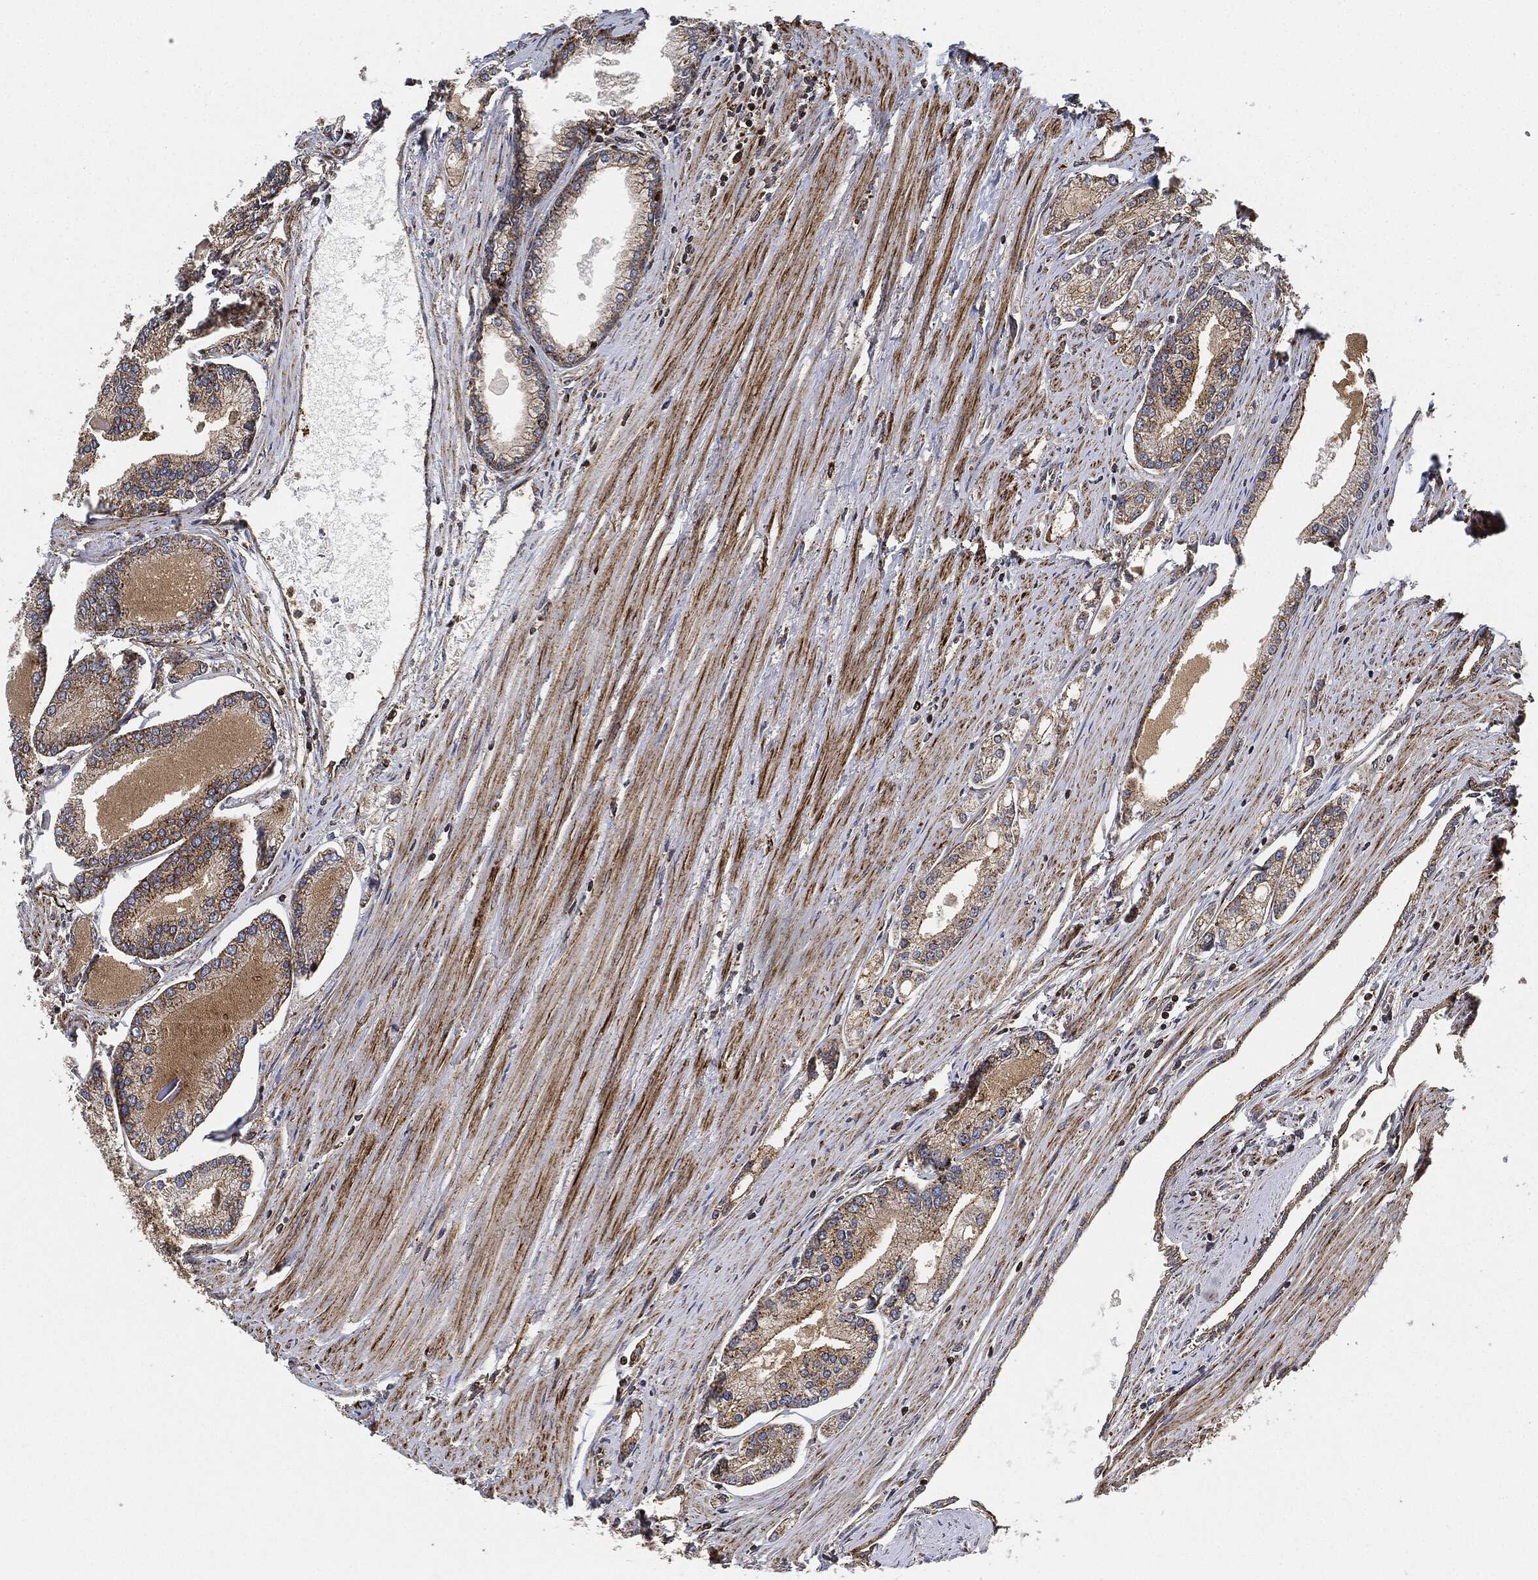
{"staining": {"intensity": "moderate", "quantity": "25%-75%", "location": "cytoplasmic/membranous"}, "tissue": "prostate cancer", "cell_type": "Tumor cells", "image_type": "cancer", "snomed": [{"axis": "morphology", "description": "Adenocarcinoma, Low grade"}, {"axis": "topography", "description": "Prostate"}], "caption": "Brown immunohistochemical staining in human prostate adenocarcinoma (low-grade) displays moderate cytoplasmic/membranous staining in approximately 25%-75% of tumor cells. (Stains: DAB (3,3'-diaminobenzidine) in brown, nuclei in blue, Microscopy: brightfield microscopy at high magnification).", "gene": "MAP3K3", "patient": {"sex": "male", "age": 72}}